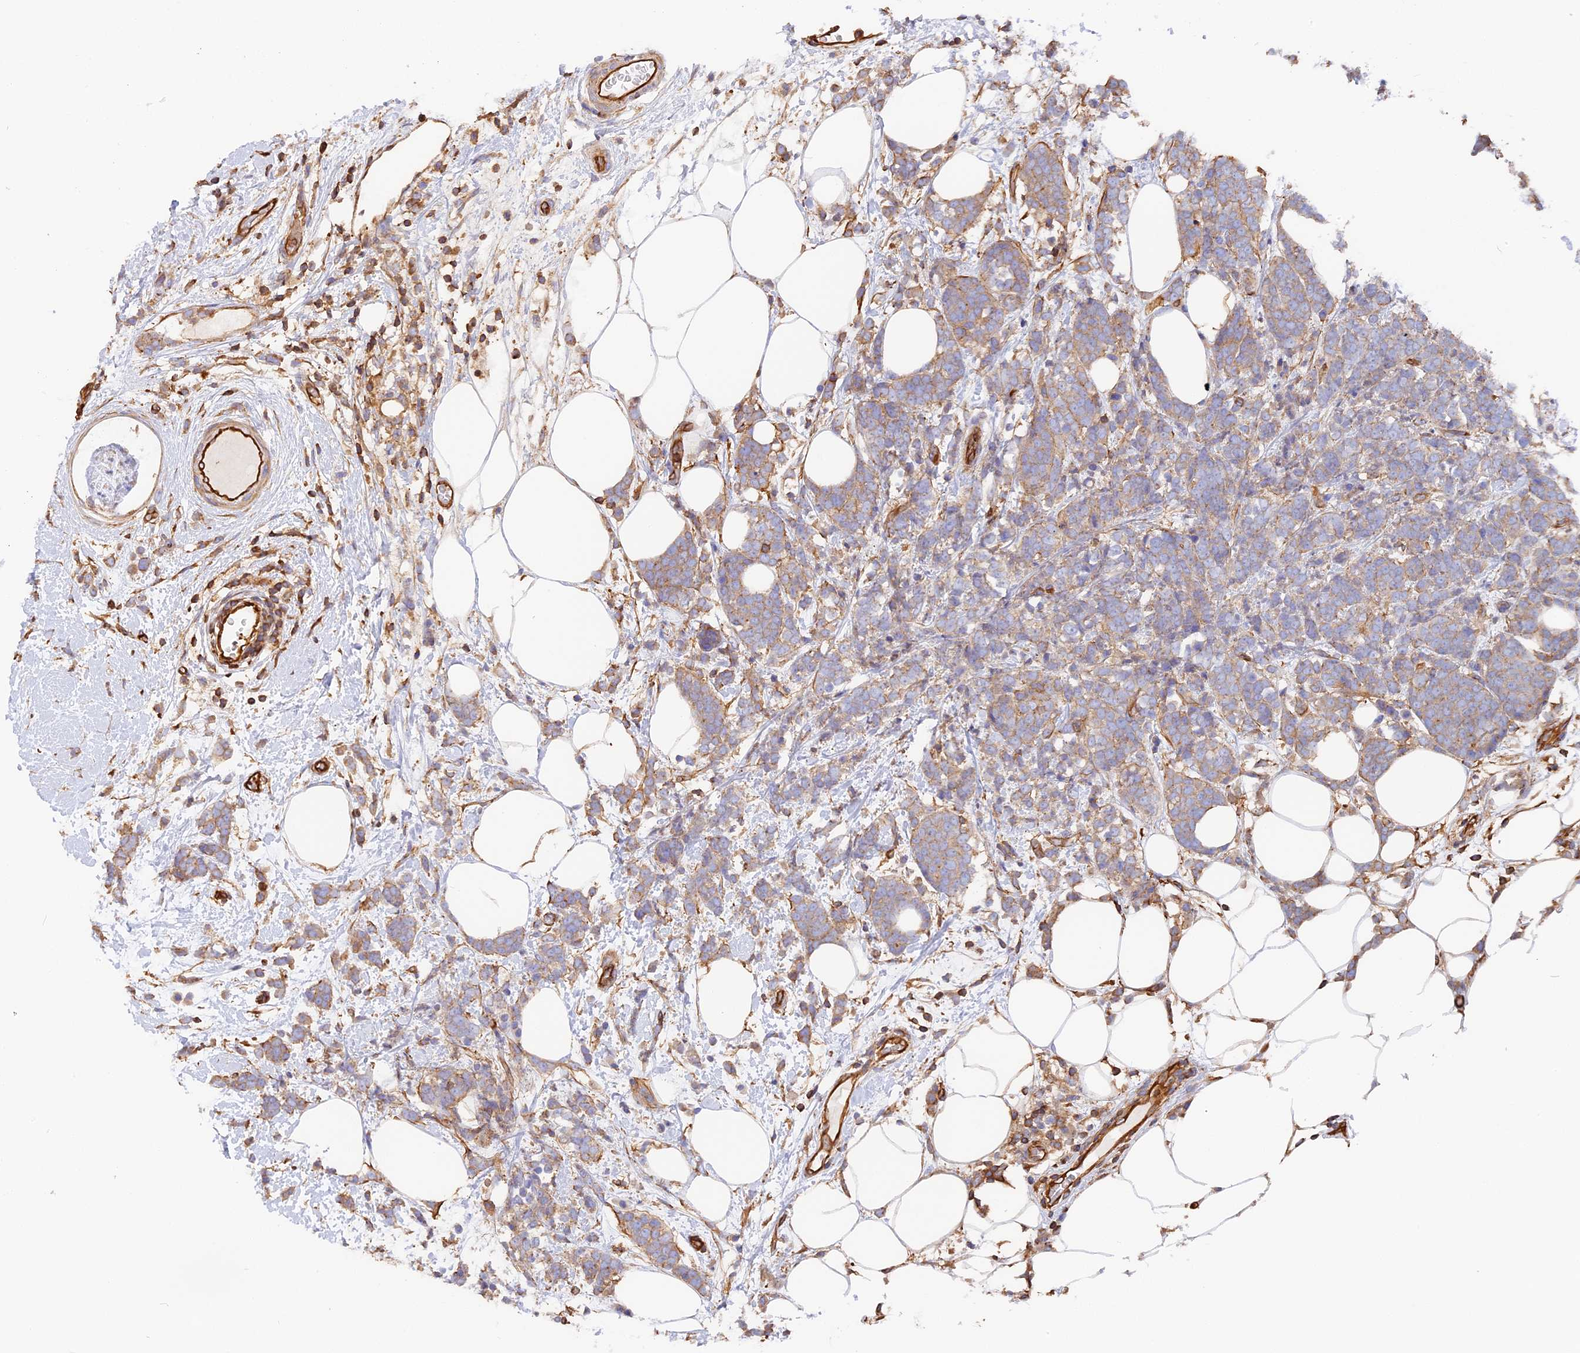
{"staining": {"intensity": "weak", "quantity": ">75%", "location": "cytoplasmic/membranous"}, "tissue": "breast cancer", "cell_type": "Tumor cells", "image_type": "cancer", "snomed": [{"axis": "morphology", "description": "Lobular carcinoma"}, {"axis": "topography", "description": "Breast"}], "caption": "This is a photomicrograph of immunohistochemistry staining of breast cancer (lobular carcinoma), which shows weak positivity in the cytoplasmic/membranous of tumor cells.", "gene": "VPS18", "patient": {"sex": "female", "age": 58}}